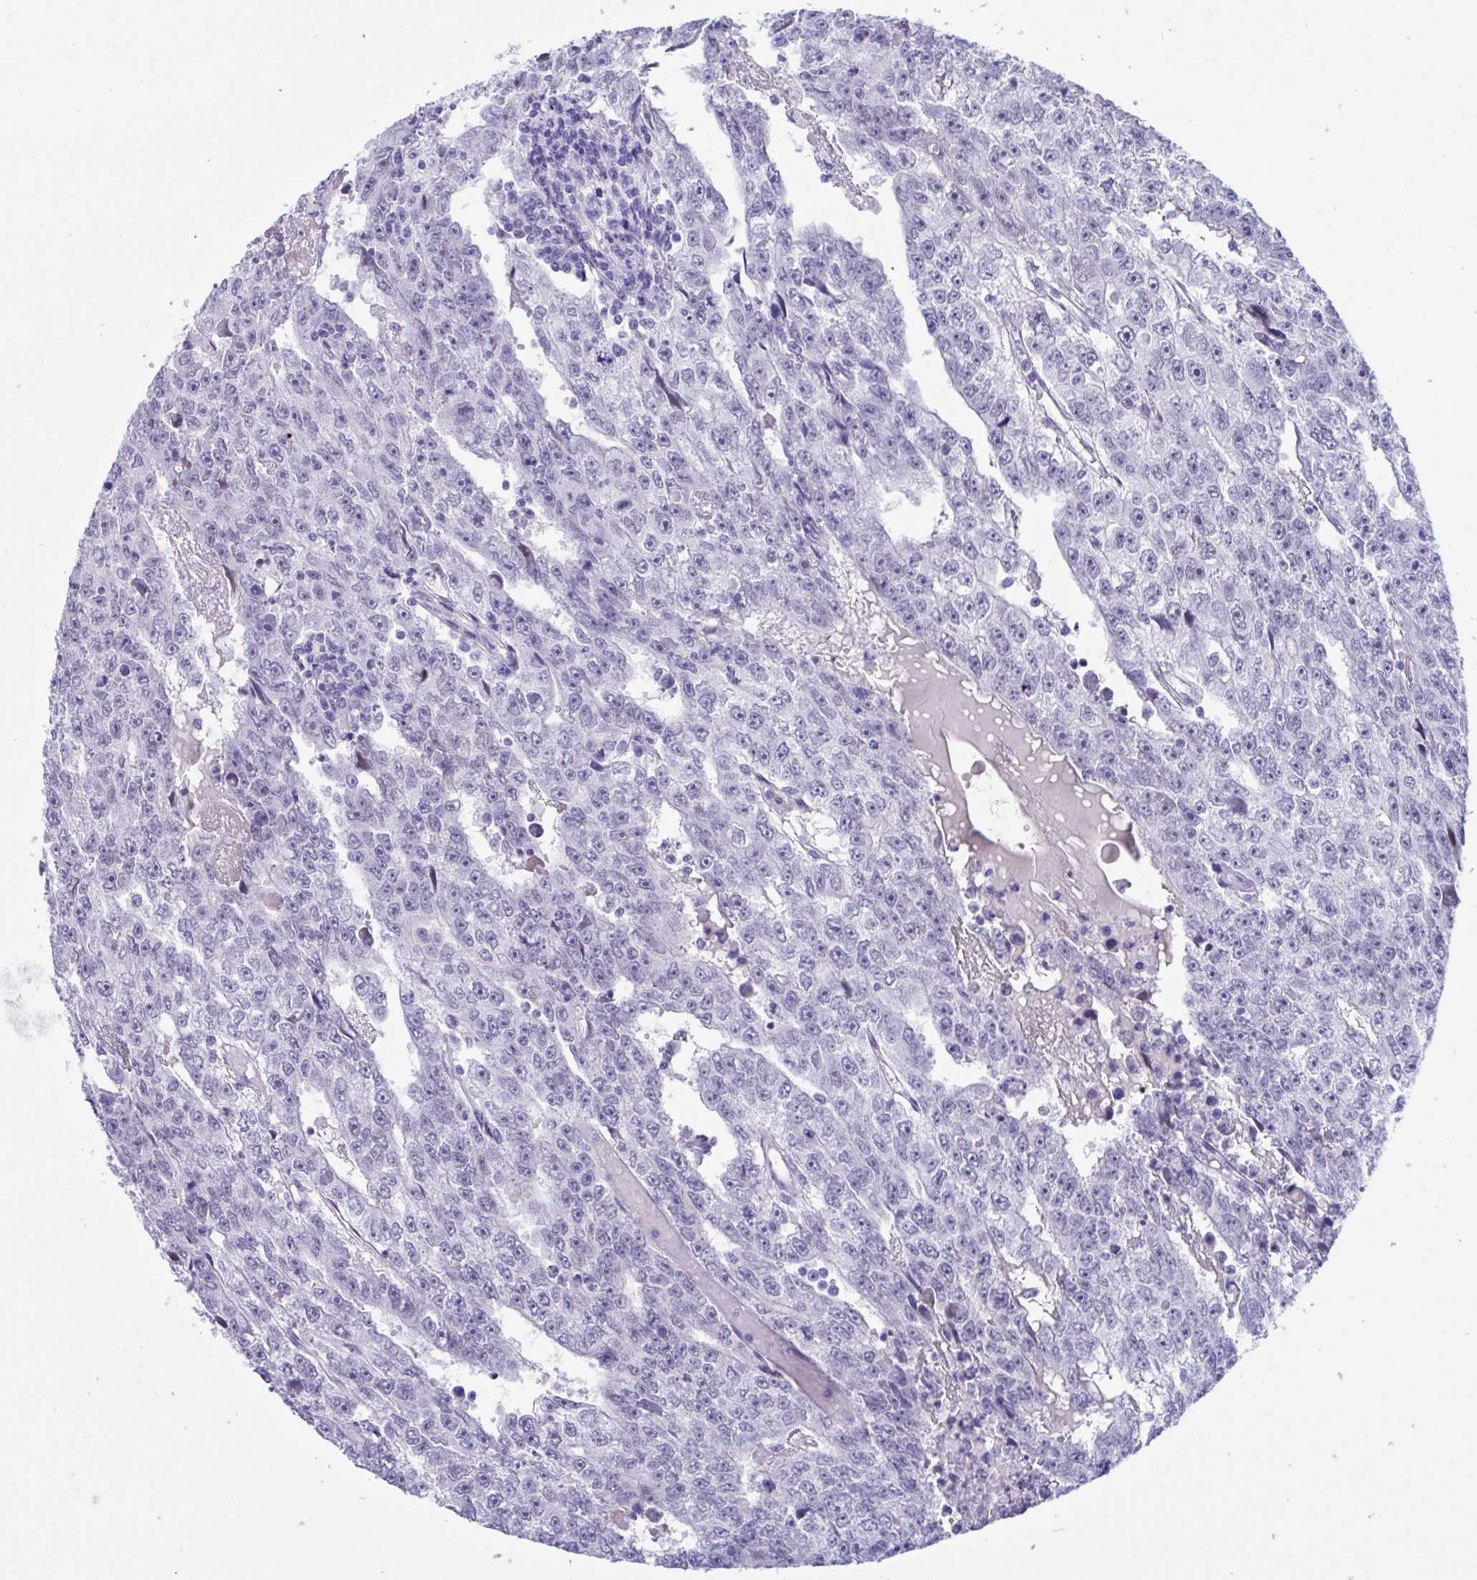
{"staining": {"intensity": "negative", "quantity": "none", "location": "none"}, "tissue": "testis cancer", "cell_type": "Tumor cells", "image_type": "cancer", "snomed": [{"axis": "morphology", "description": "Carcinoma, Embryonal, NOS"}, {"axis": "topography", "description": "Testis"}], "caption": "Protein analysis of embryonal carcinoma (testis) demonstrates no significant staining in tumor cells.", "gene": "TMEM35A", "patient": {"sex": "male", "age": 20}}